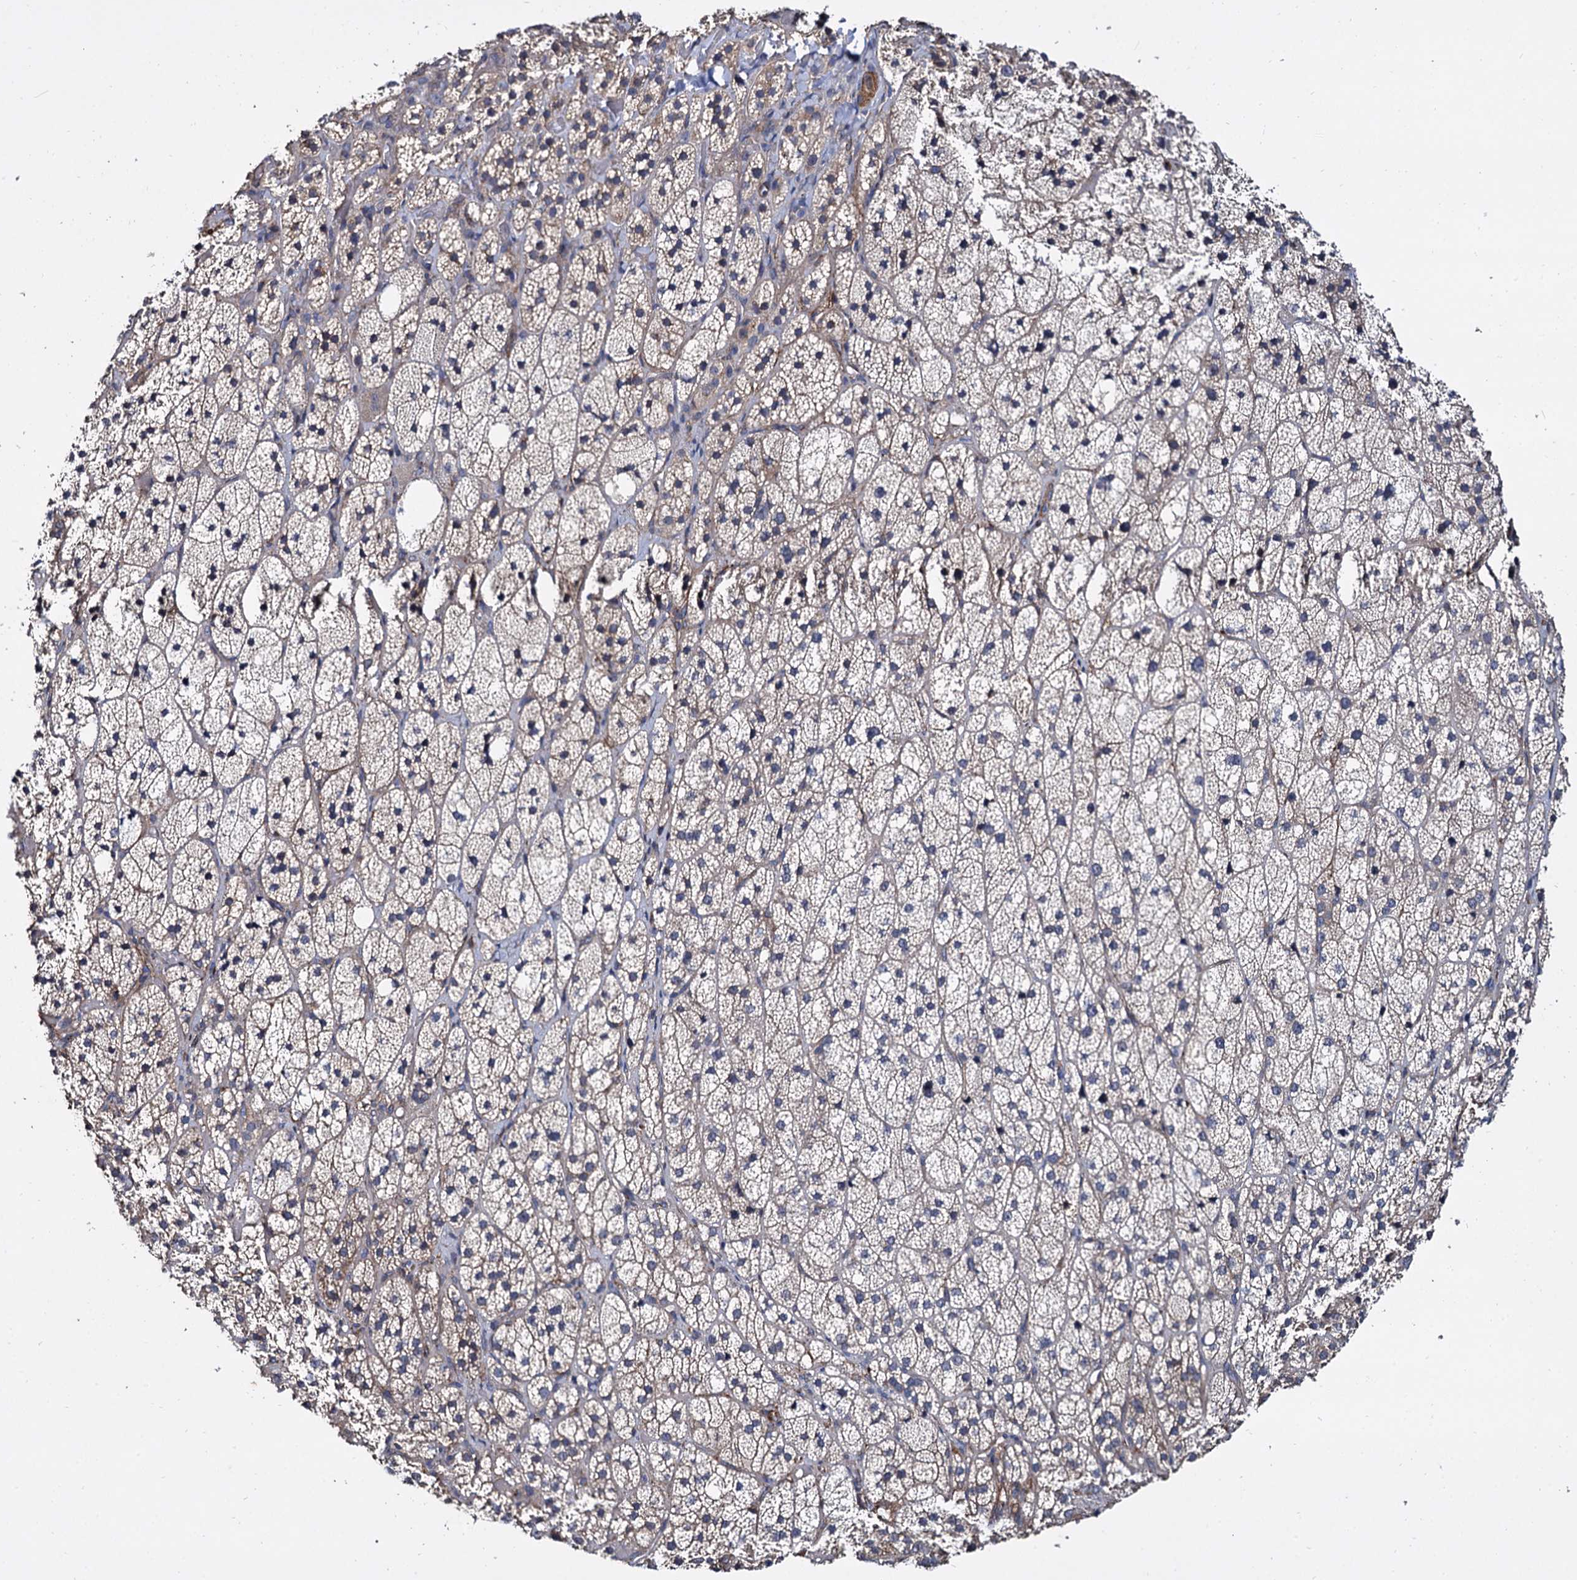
{"staining": {"intensity": "negative", "quantity": "none", "location": "none"}, "tissue": "adrenal gland", "cell_type": "Glandular cells", "image_type": "normal", "snomed": [{"axis": "morphology", "description": "Normal tissue, NOS"}, {"axis": "topography", "description": "Adrenal gland"}], "caption": "Protein analysis of benign adrenal gland shows no significant expression in glandular cells. Brightfield microscopy of immunohistochemistry (IHC) stained with DAB (3,3'-diaminobenzidine) (brown) and hematoxylin (blue), captured at high magnification.", "gene": "ISM2", "patient": {"sex": "male", "age": 61}}